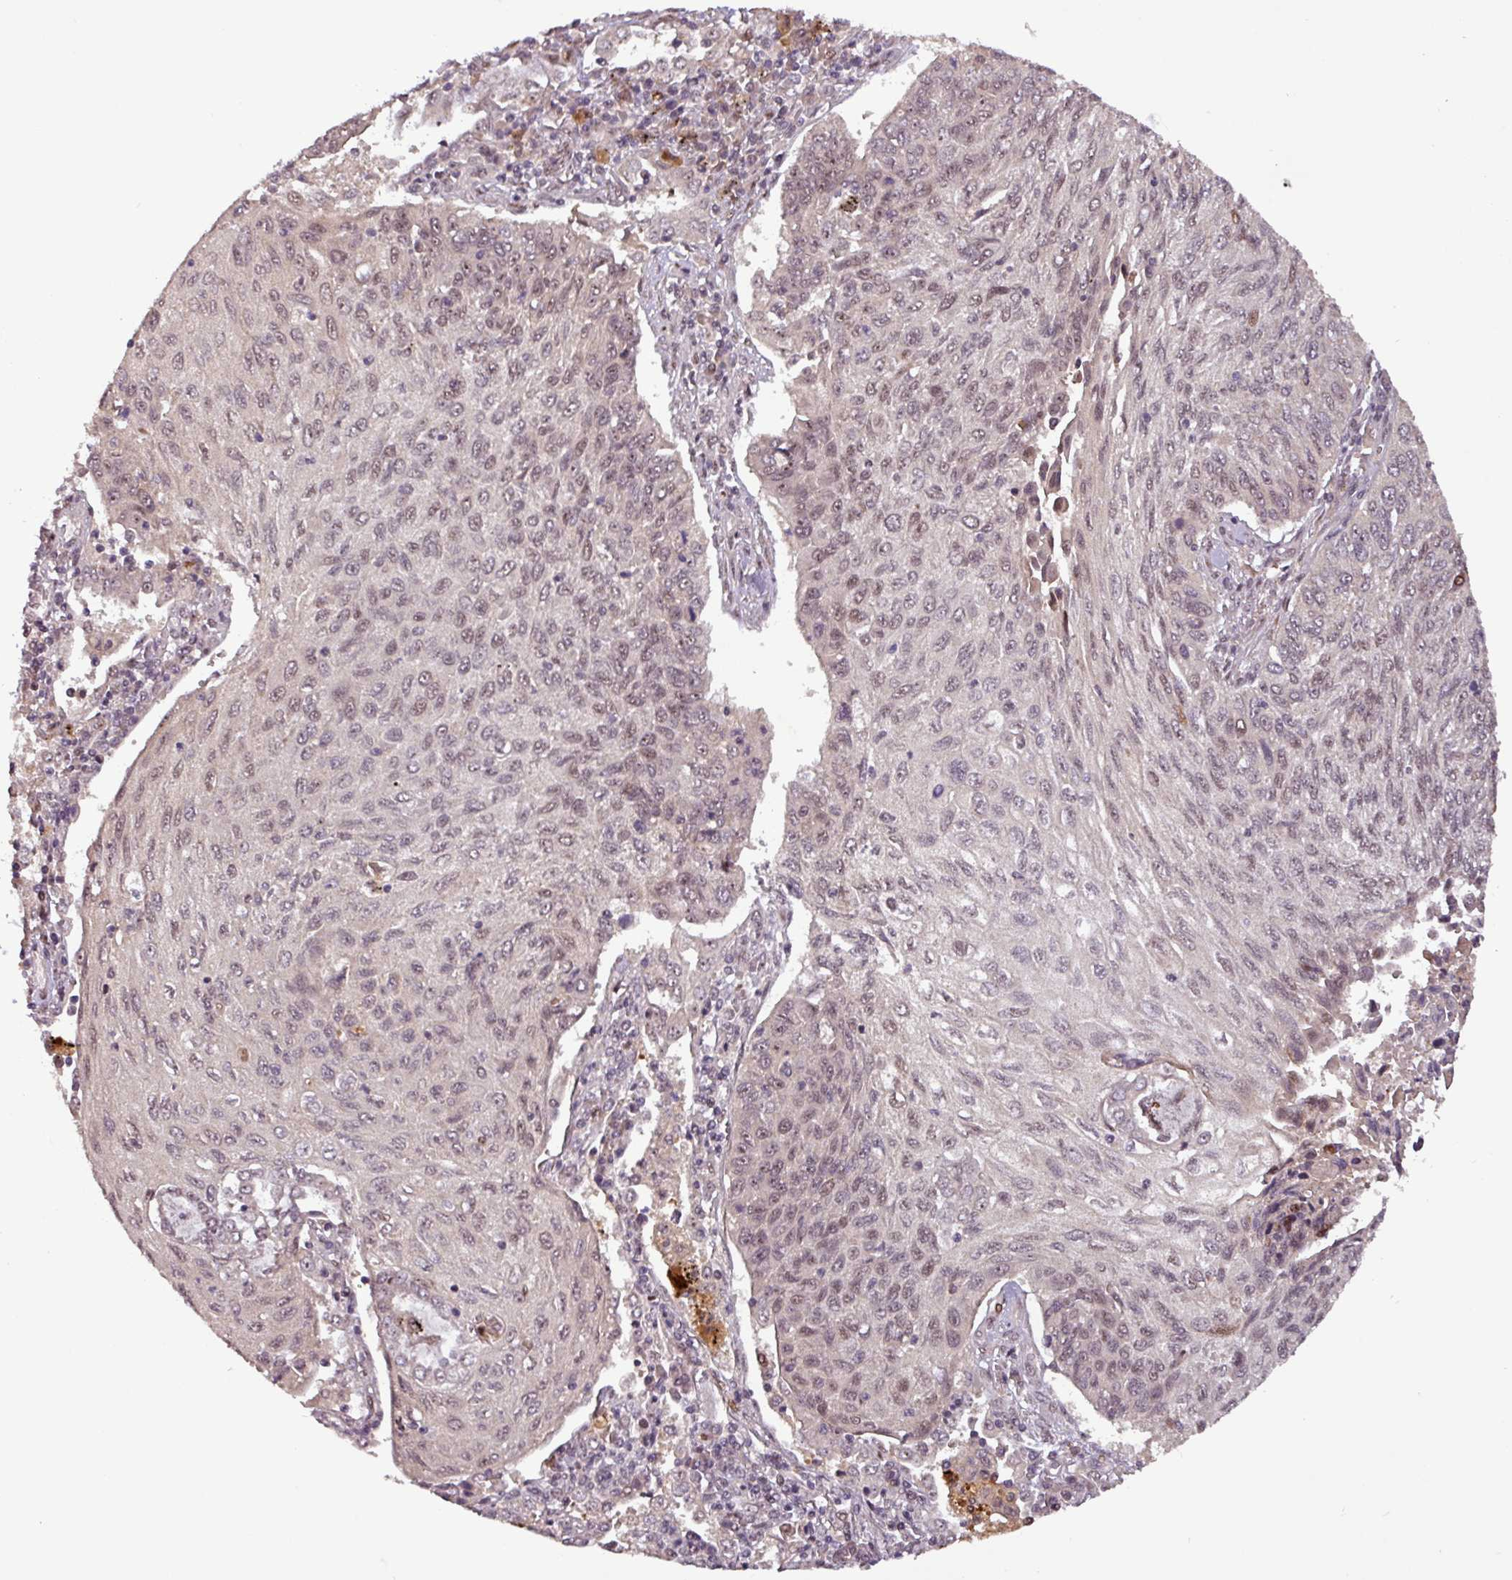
{"staining": {"intensity": "moderate", "quantity": "25%-75%", "location": "nuclear"}, "tissue": "lung cancer", "cell_type": "Tumor cells", "image_type": "cancer", "snomed": [{"axis": "morphology", "description": "Squamous cell carcinoma, NOS"}, {"axis": "topography", "description": "Lung"}], "caption": "Lung cancer was stained to show a protein in brown. There is medium levels of moderate nuclear positivity in about 25%-75% of tumor cells.", "gene": "SLC22A24", "patient": {"sex": "female", "age": 66}}